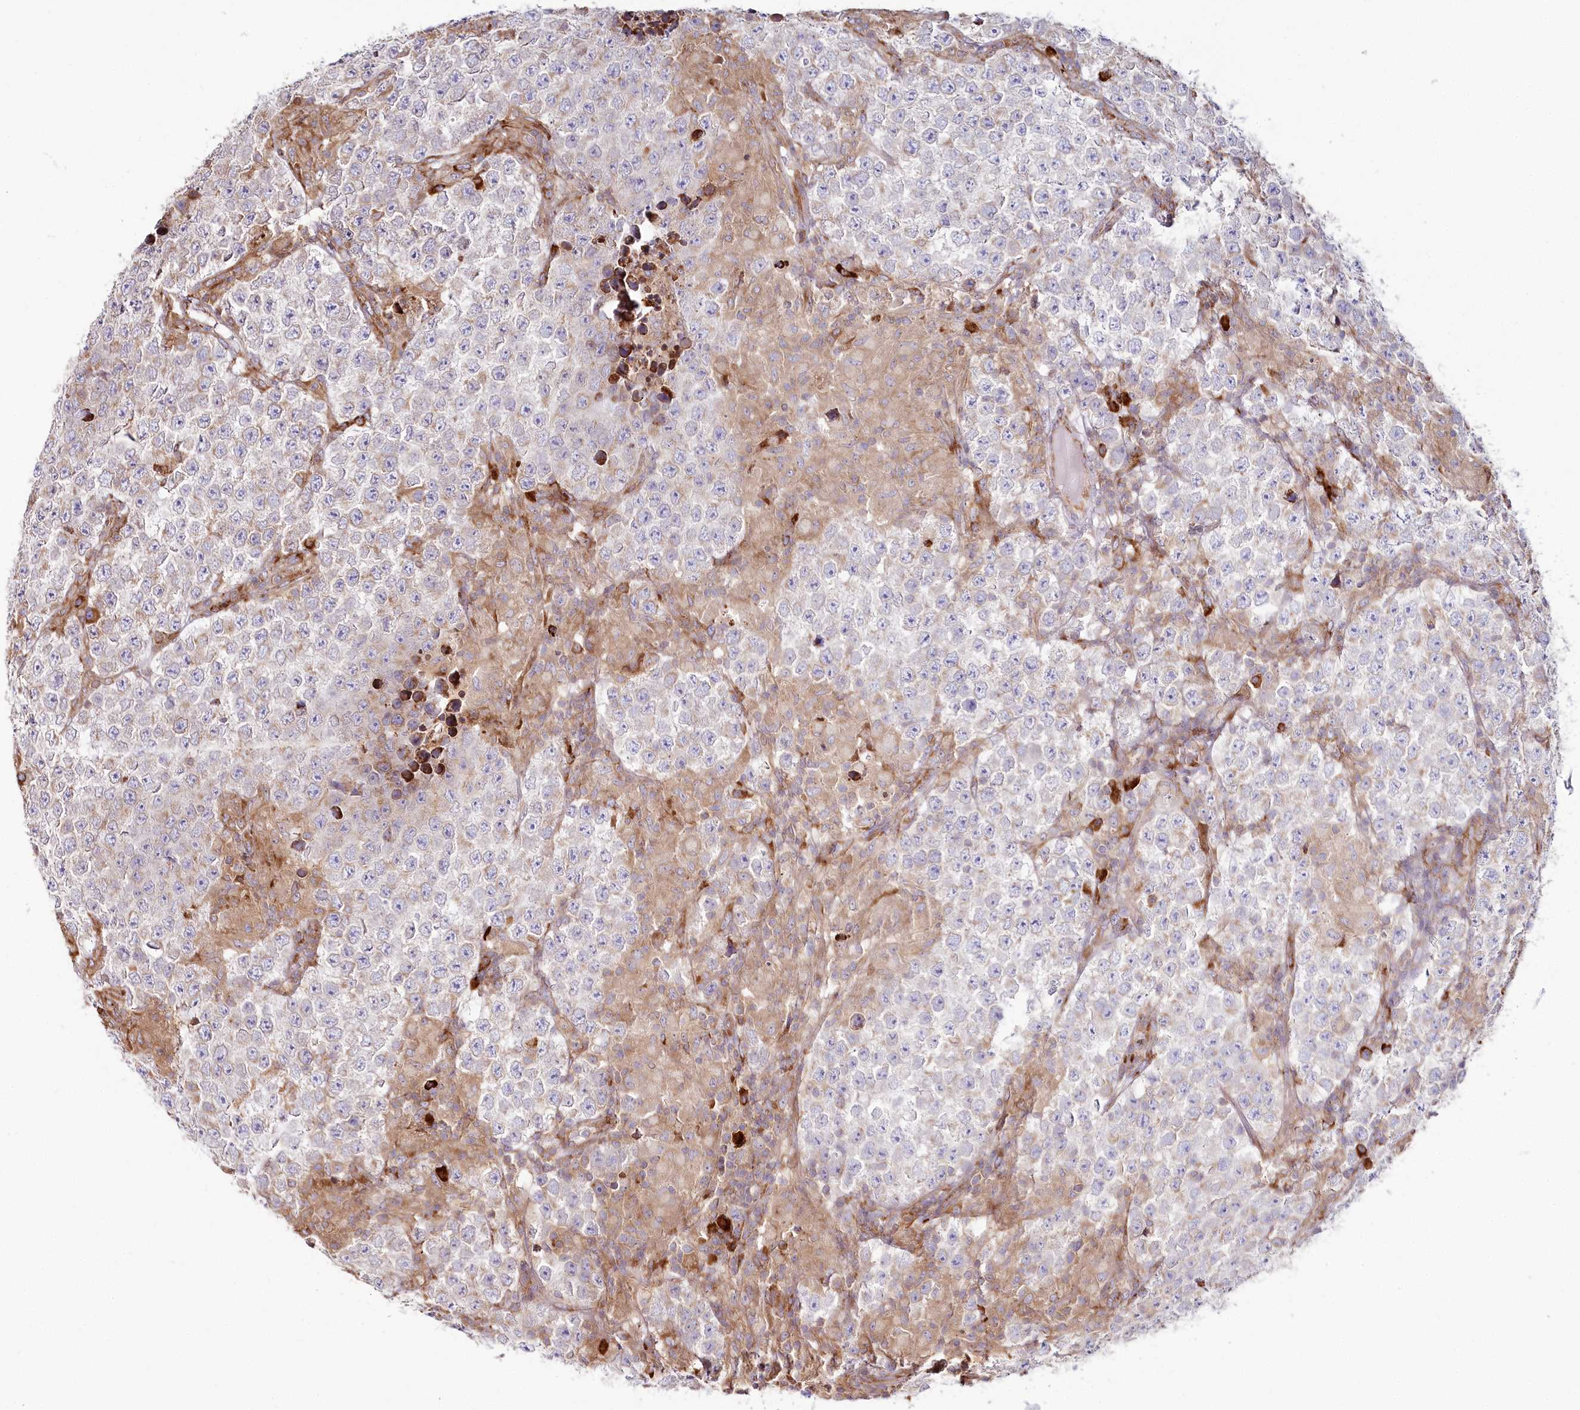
{"staining": {"intensity": "weak", "quantity": "<25%", "location": "cytoplasmic/membranous"}, "tissue": "testis cancer", "cell_type": "Tumor cells", "image_type": "cancer", "snomed": [{"axis": "morphology", "description": "Normal tissue, NOS"}, {"axis": "morphology", "description": "Urothelial carcinoma, High grade"}, {"axis": "morphology", "description": "Seminoma, NOS"}, {"axis": "morphology", "description": "Carcinoma, Embryonal, NOS"}, {"axis": "topography", "description": "Urinary bladder"}, {"axis": "topography", "description": "Testis"}], "caption": "Testis seminoma stained for a protein using immunohistochemistry displays no positivity tumor cells.", "gene": "POGLUT1", "patient": {"sex": "male", "age": 41}}